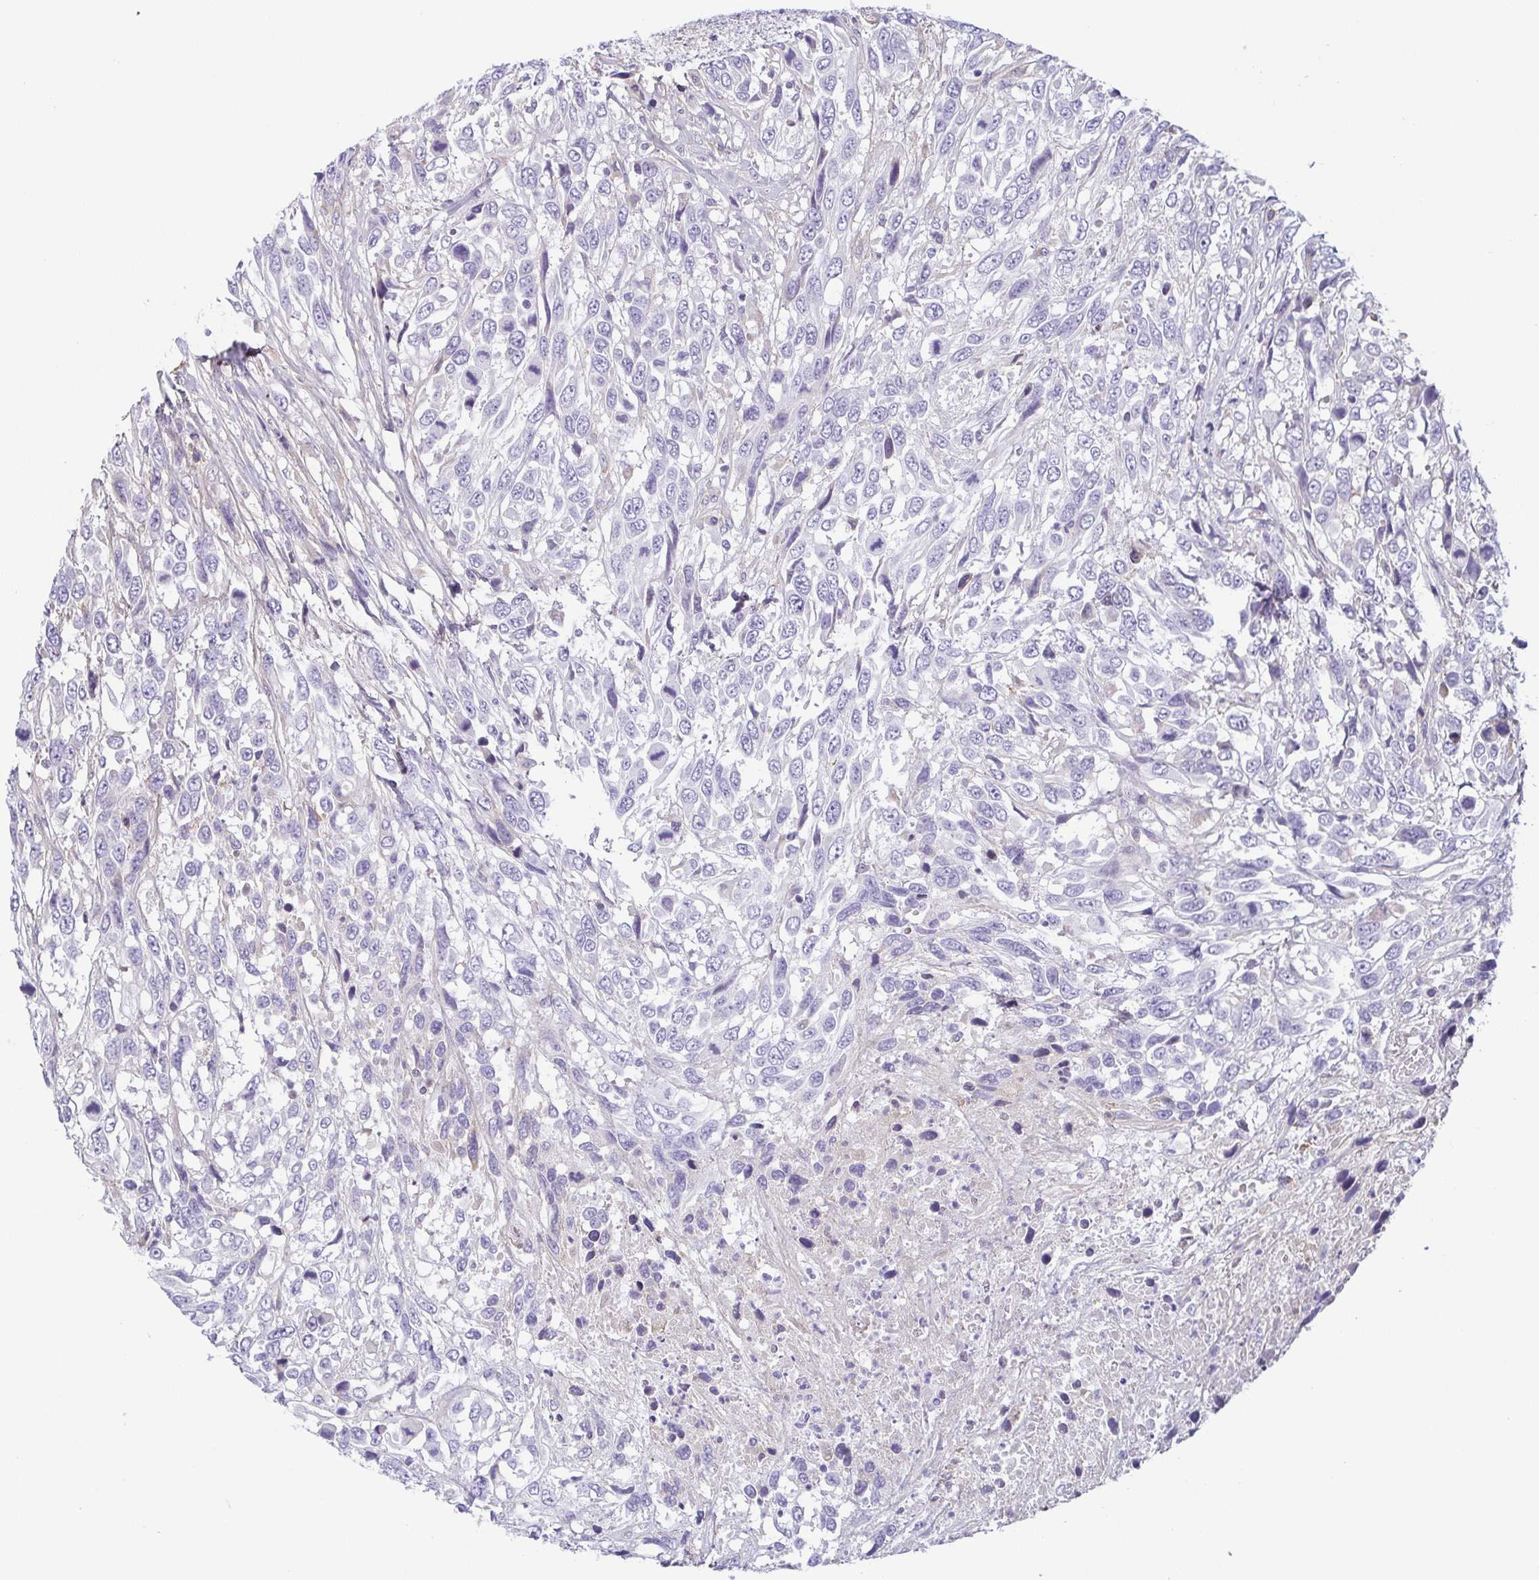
{"staining": {"intensity": "negative", "quantity": "none", "location": "none"}, "tissue": "urothelial cancer", "cell_type": "Tumor cells", "image_type": "cancer", "snomed": [{"axis": "morphology", "description": "Urothelial carcinoma, High grade"}, {"axis": "topography", "description": "Urinary bladder"}], "caption": "This is a histopathology image of immunohistochemistry staining of urothelial carcinoma (high-grade), which shows no staining in tumor cells.", "gene": "ECM1", "patient": {"sex": "female", "age": 70}}